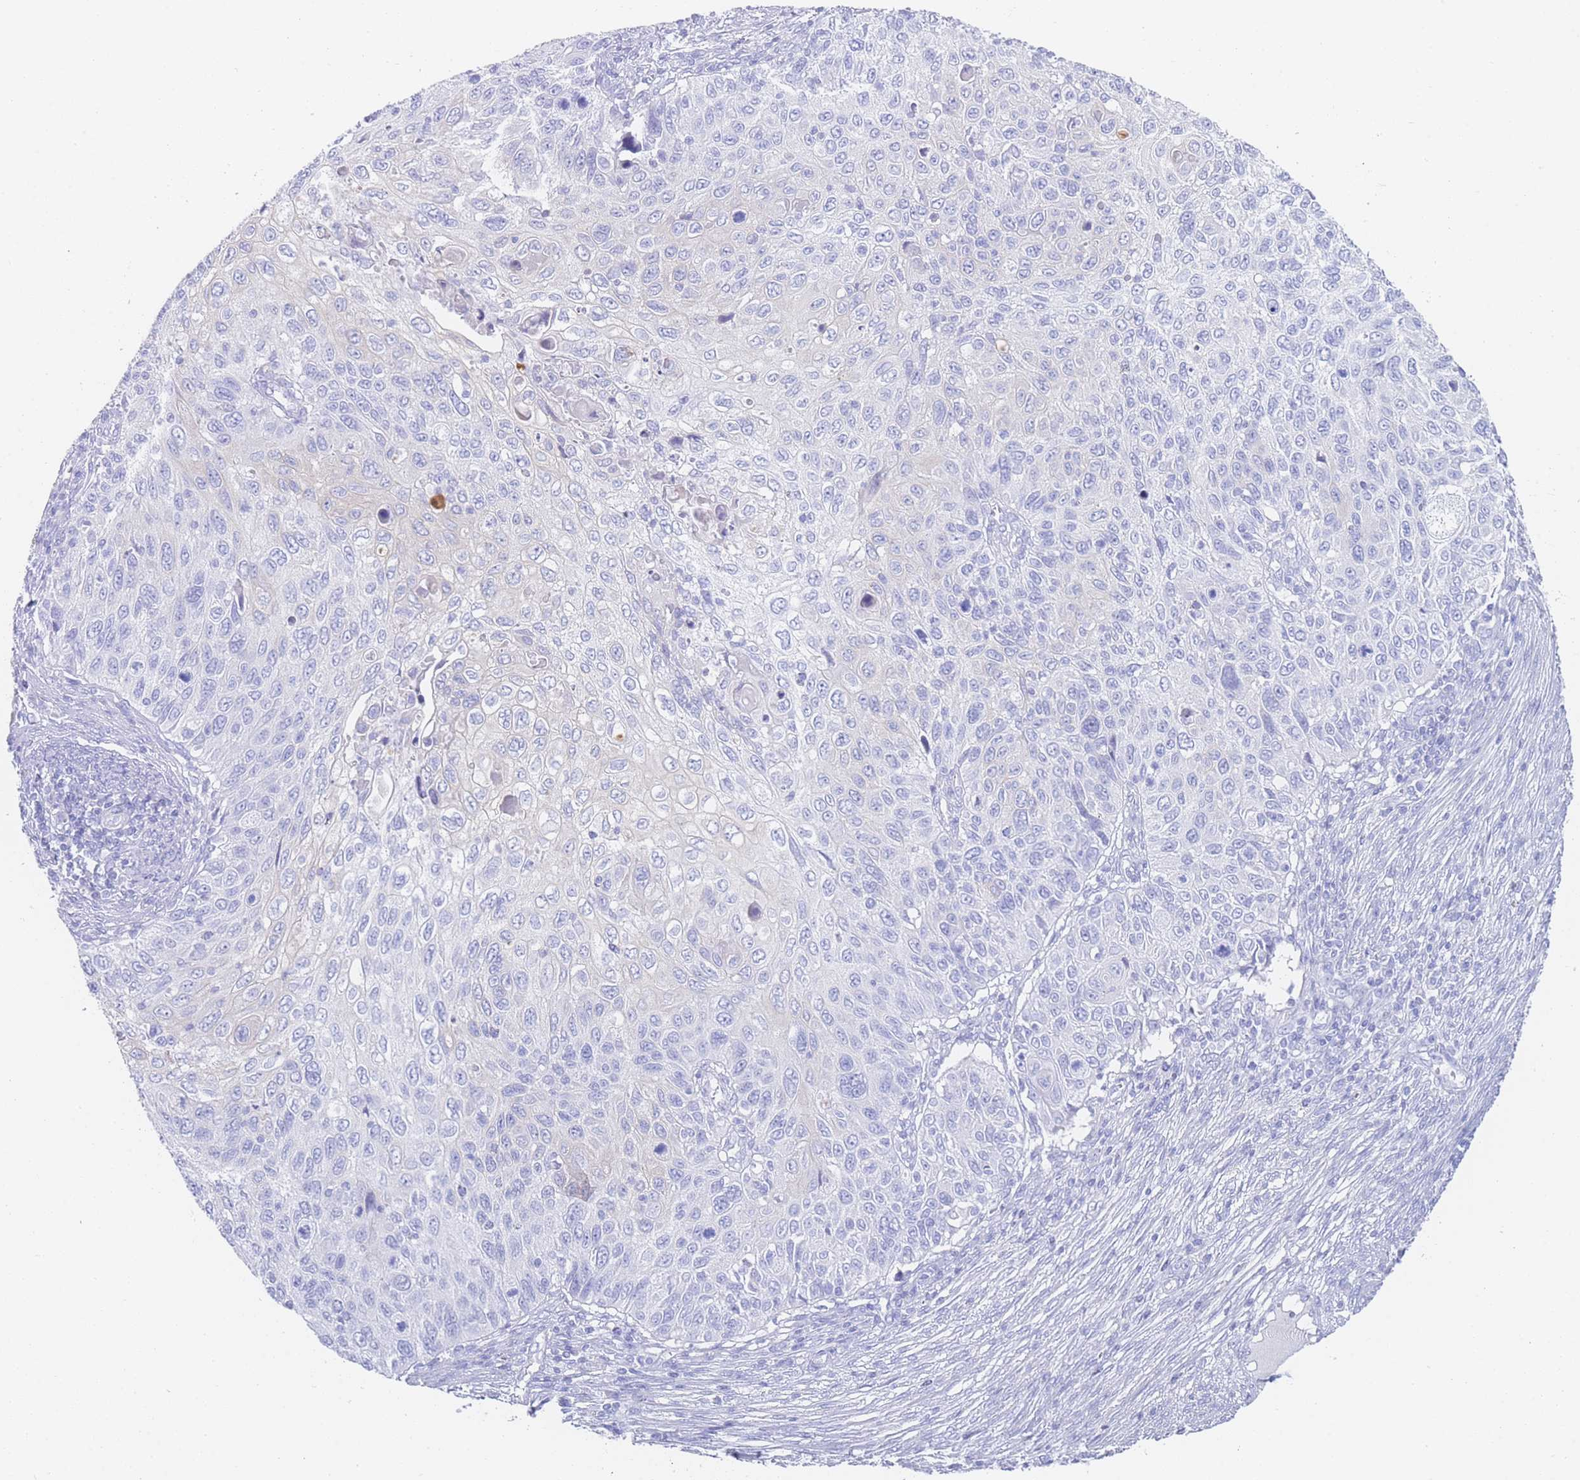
{"staining": {"intensity": "negative", "quantity": "none", "location": "none"}, "tissue": "cervical cancer", "cell_type": "Tumor cells", "image_type": "cancer", "snomed": [{"axis": "morphology", "description": "Squamous cell carcinoma, NOS"}, {"axis": "topography", "description": "Cervix"}], "caption": "Cervical cancer (squamous cell carcinoma) stained for a protein using immunohistochemistry (IHC) shows no staining tumor cells.", "gene": "LRRC37A", "patient": {"sex": "female", "age": 70}}